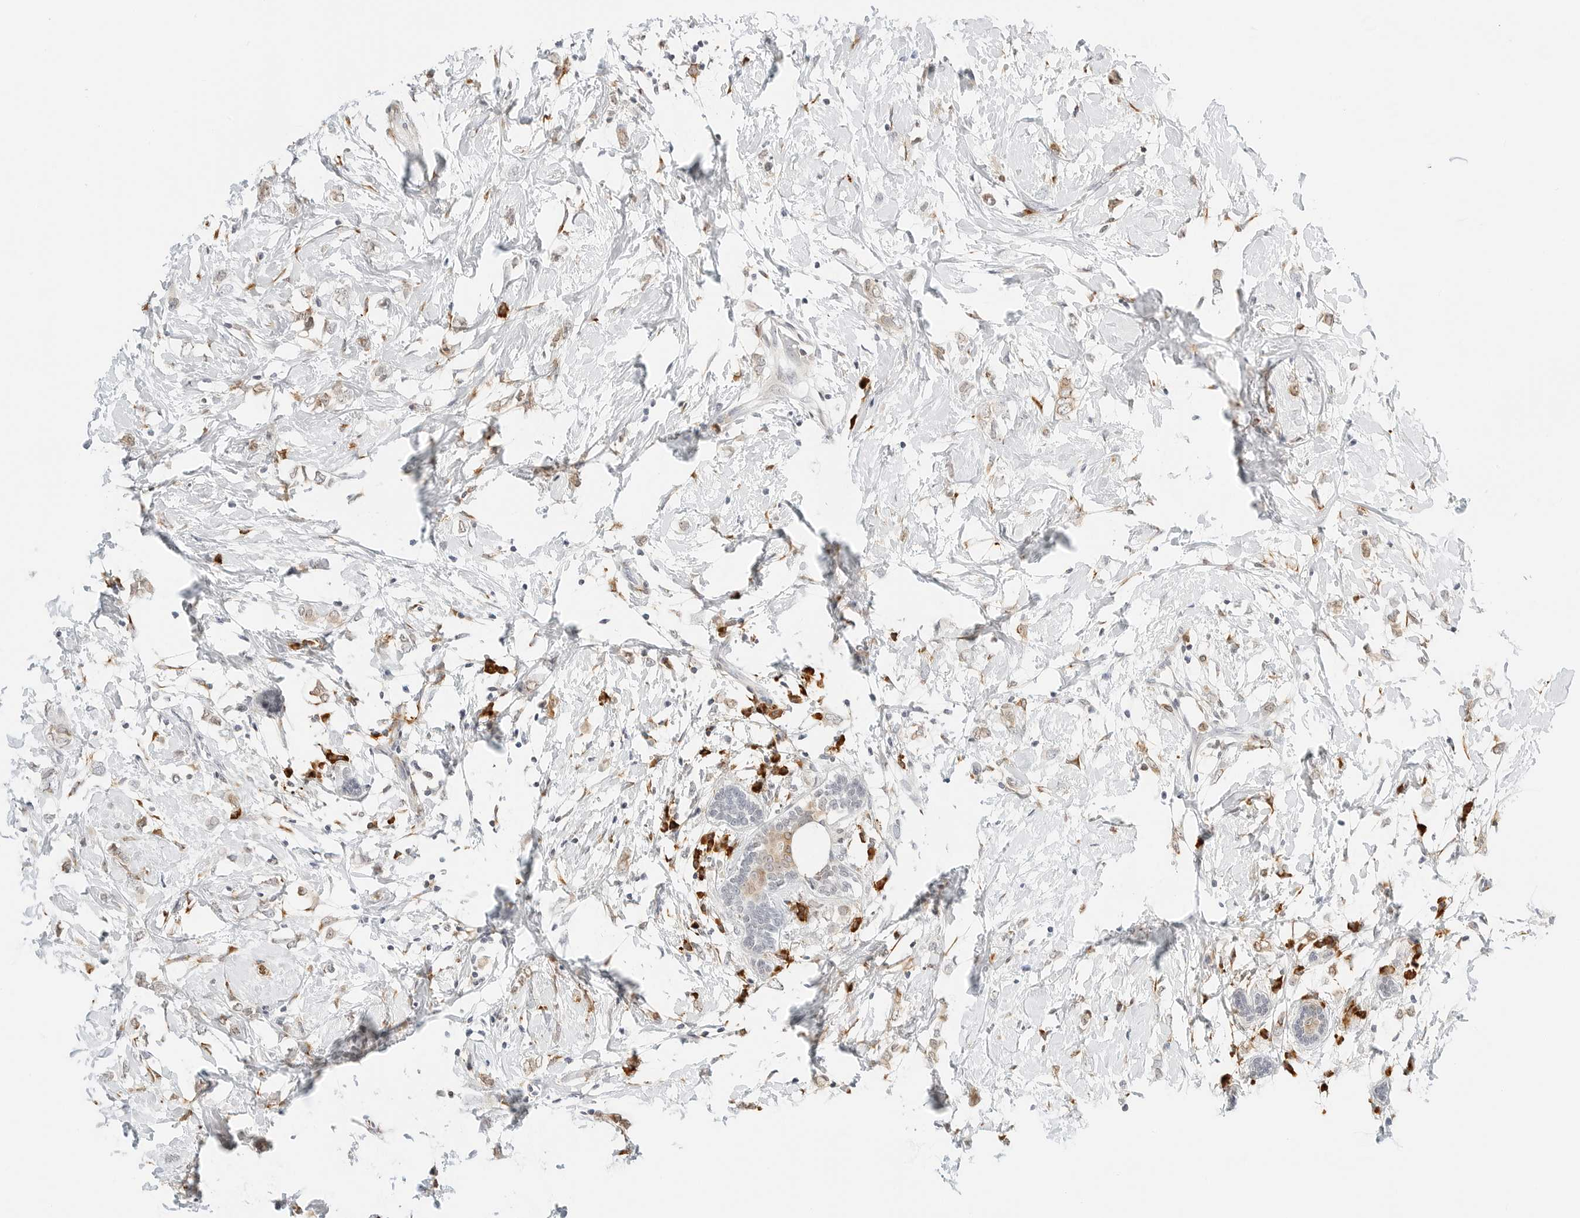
{"staining": {"intensity": "weak", "quantity": ">75%", "location": "cytoplasmic/membranous"}, "tissue": "breast cancer", "cell_type": "Tumor cells", "image_type": "cancer", "snomed": [{"axis": "morphology", "description": "Normal tissue, NOS"}, {"axis": "morphology", "description": "Lobular carcinoma"}, {"axis": "topography", "description": "Breast"}], "caption": "Immunohistochemical staining of breast lobular carcinoma demonstrates low levels of weak cytoplasmic/membranous protein staining in about >75% of tumor cells.", "gene": "THEM4", "patient": {"sex": "female", "age": 47}}